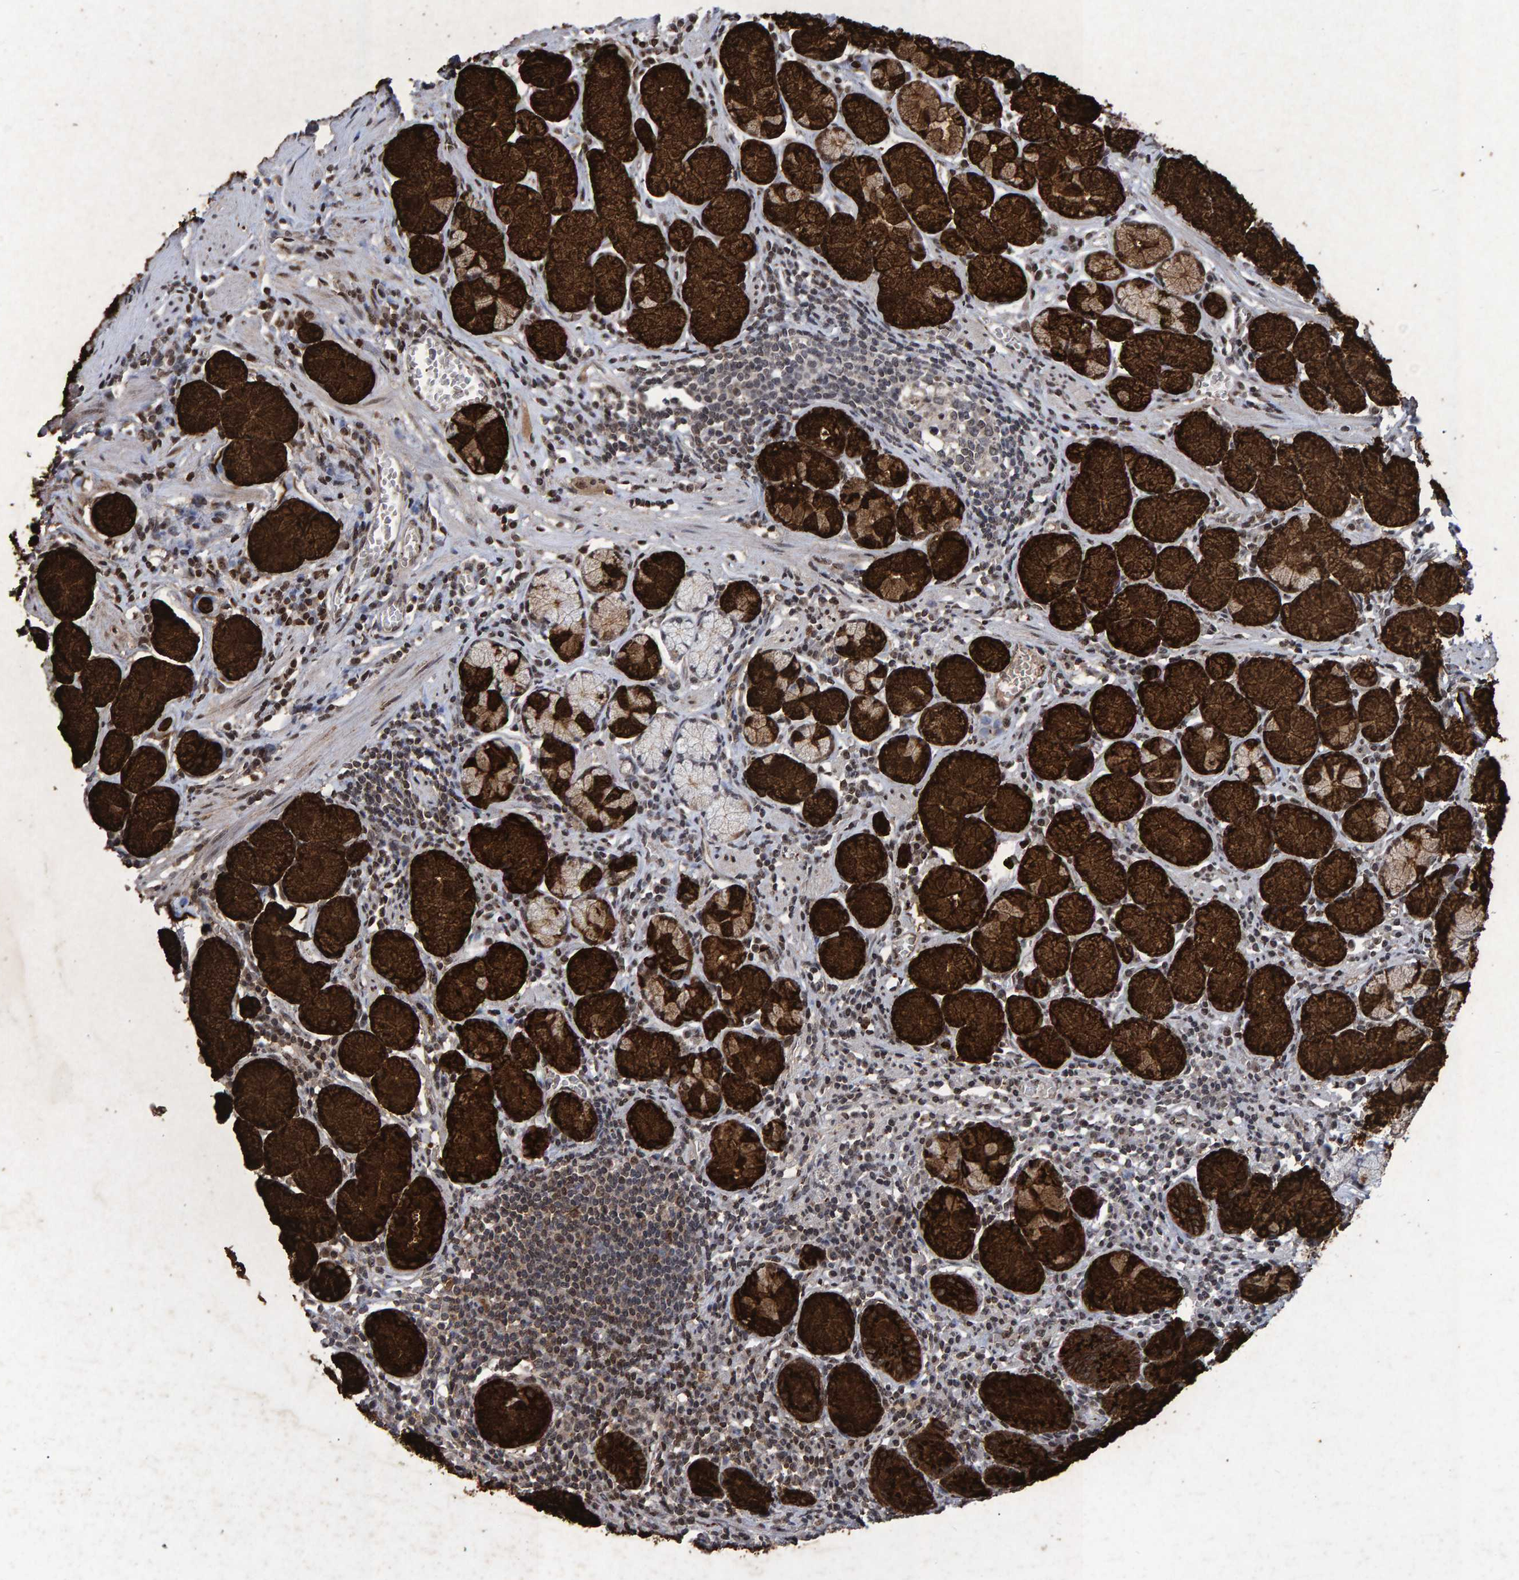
{"staining": {"intensity": "strong", "quantity": ">75%", "location": "cytoplasmic/membranous"}, "tissue": "stomach", "cell_type": "Glandular cells", "image_type": "normal", "snomed": [{"axis": "morphology", "description": "Normal tissue, NOS"}, {"axis": "topography", "description": "Stomach"}], "caption": "Stomach stained with immunohistochemistry demonstrates strong cytoplasmic/membranous staining in approximately >75% of glandular cells.", "gene": "GALC", "patient": {"sex": "male", "age": 55}}